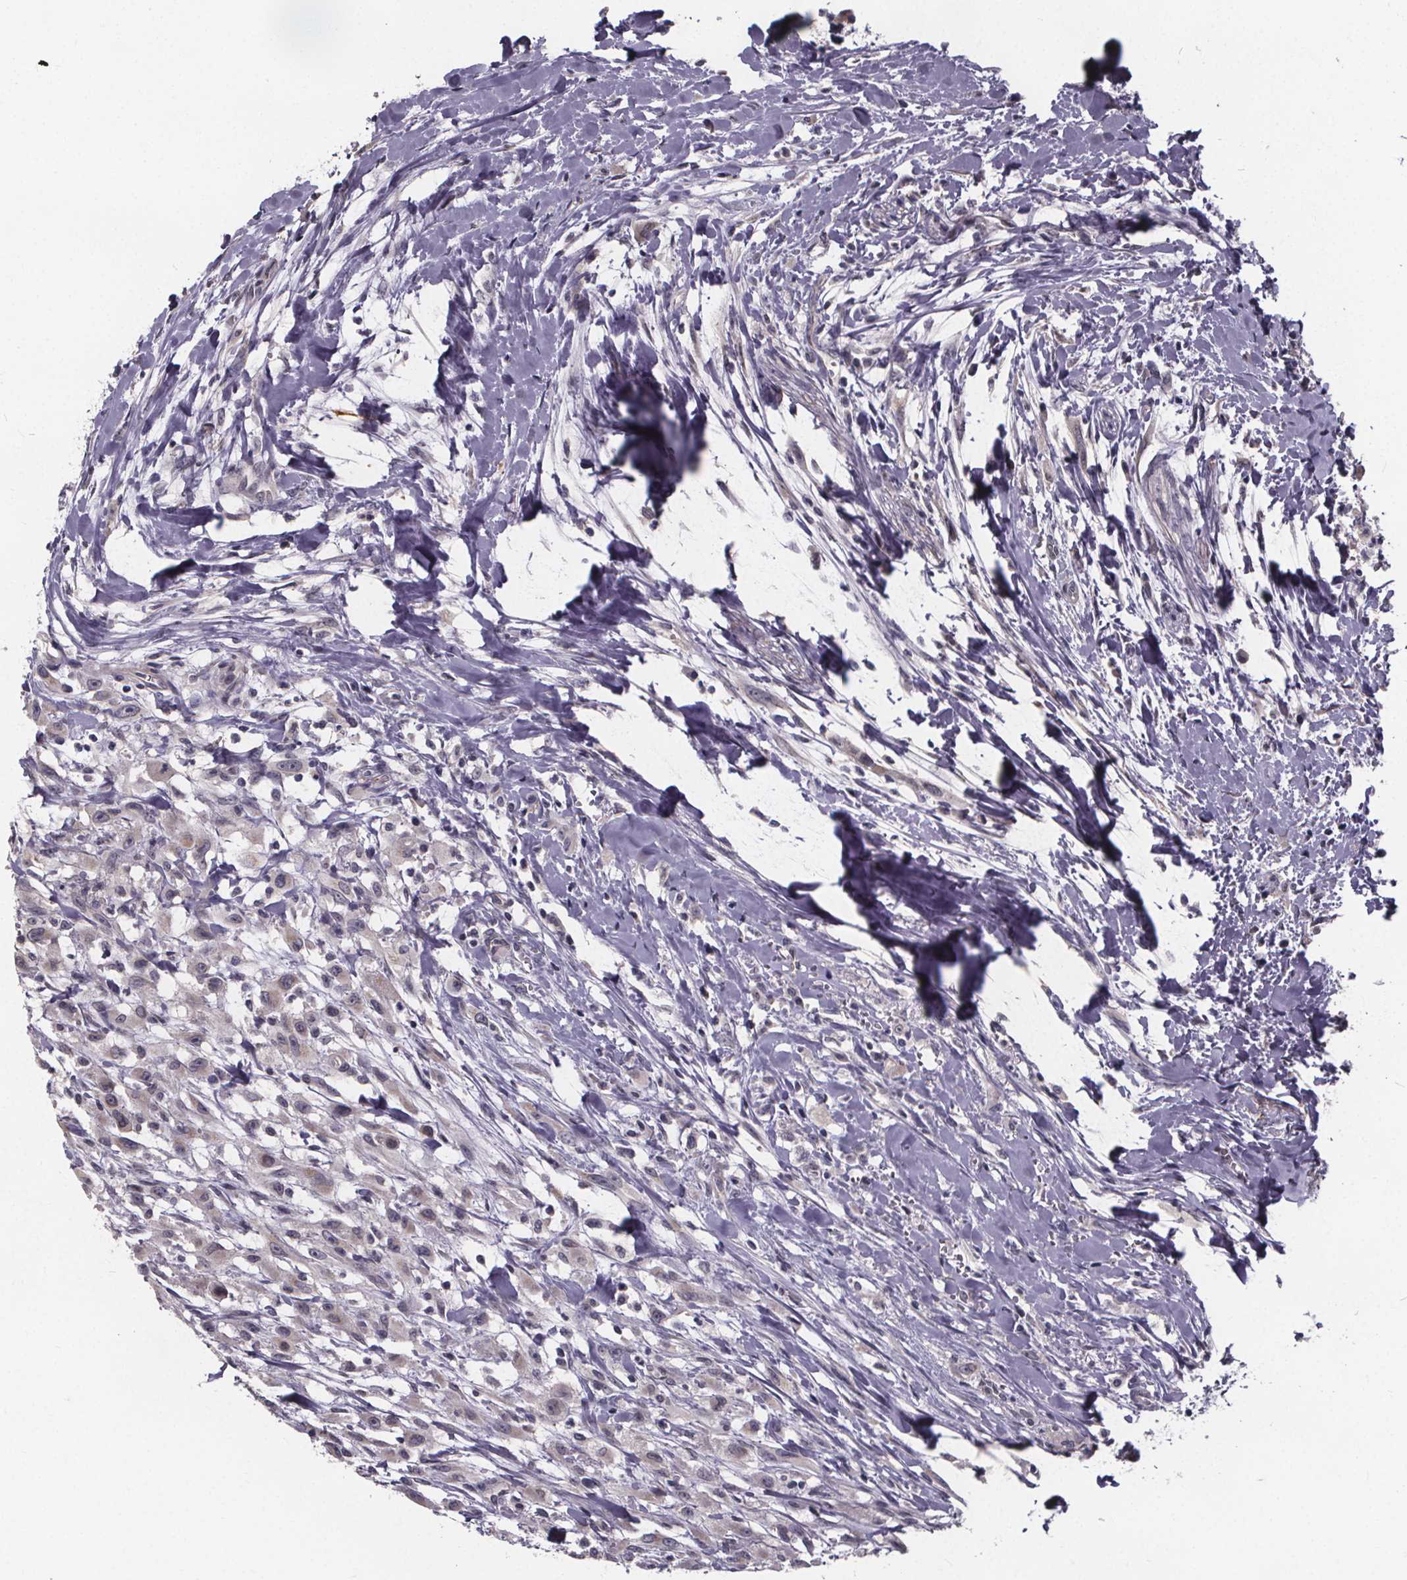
{"staining": {"intensity": "negative", "quantity": "none", "location": "none"}, "tissue": "head and neck cancer", "cell_type": "Tumor cells", "image_type": "cancer", "snomed": [{"axis": "morphology", "description": "Squamous cell carcinoma, NOS"}, {"axis": "morphology", "description": "Squamous cell carcinoma, metastatic, NOS"}, {"axis": "topography", "description": "Oral tissue"}, {"axis": "topography", "description": "Head-Neck"}], "caption": "There is no significant positivity in tumor cells of head and neck squamous cell carcinoma.", "gene": "FAM181B", "patient": {"sex": "female", "age": 85}}